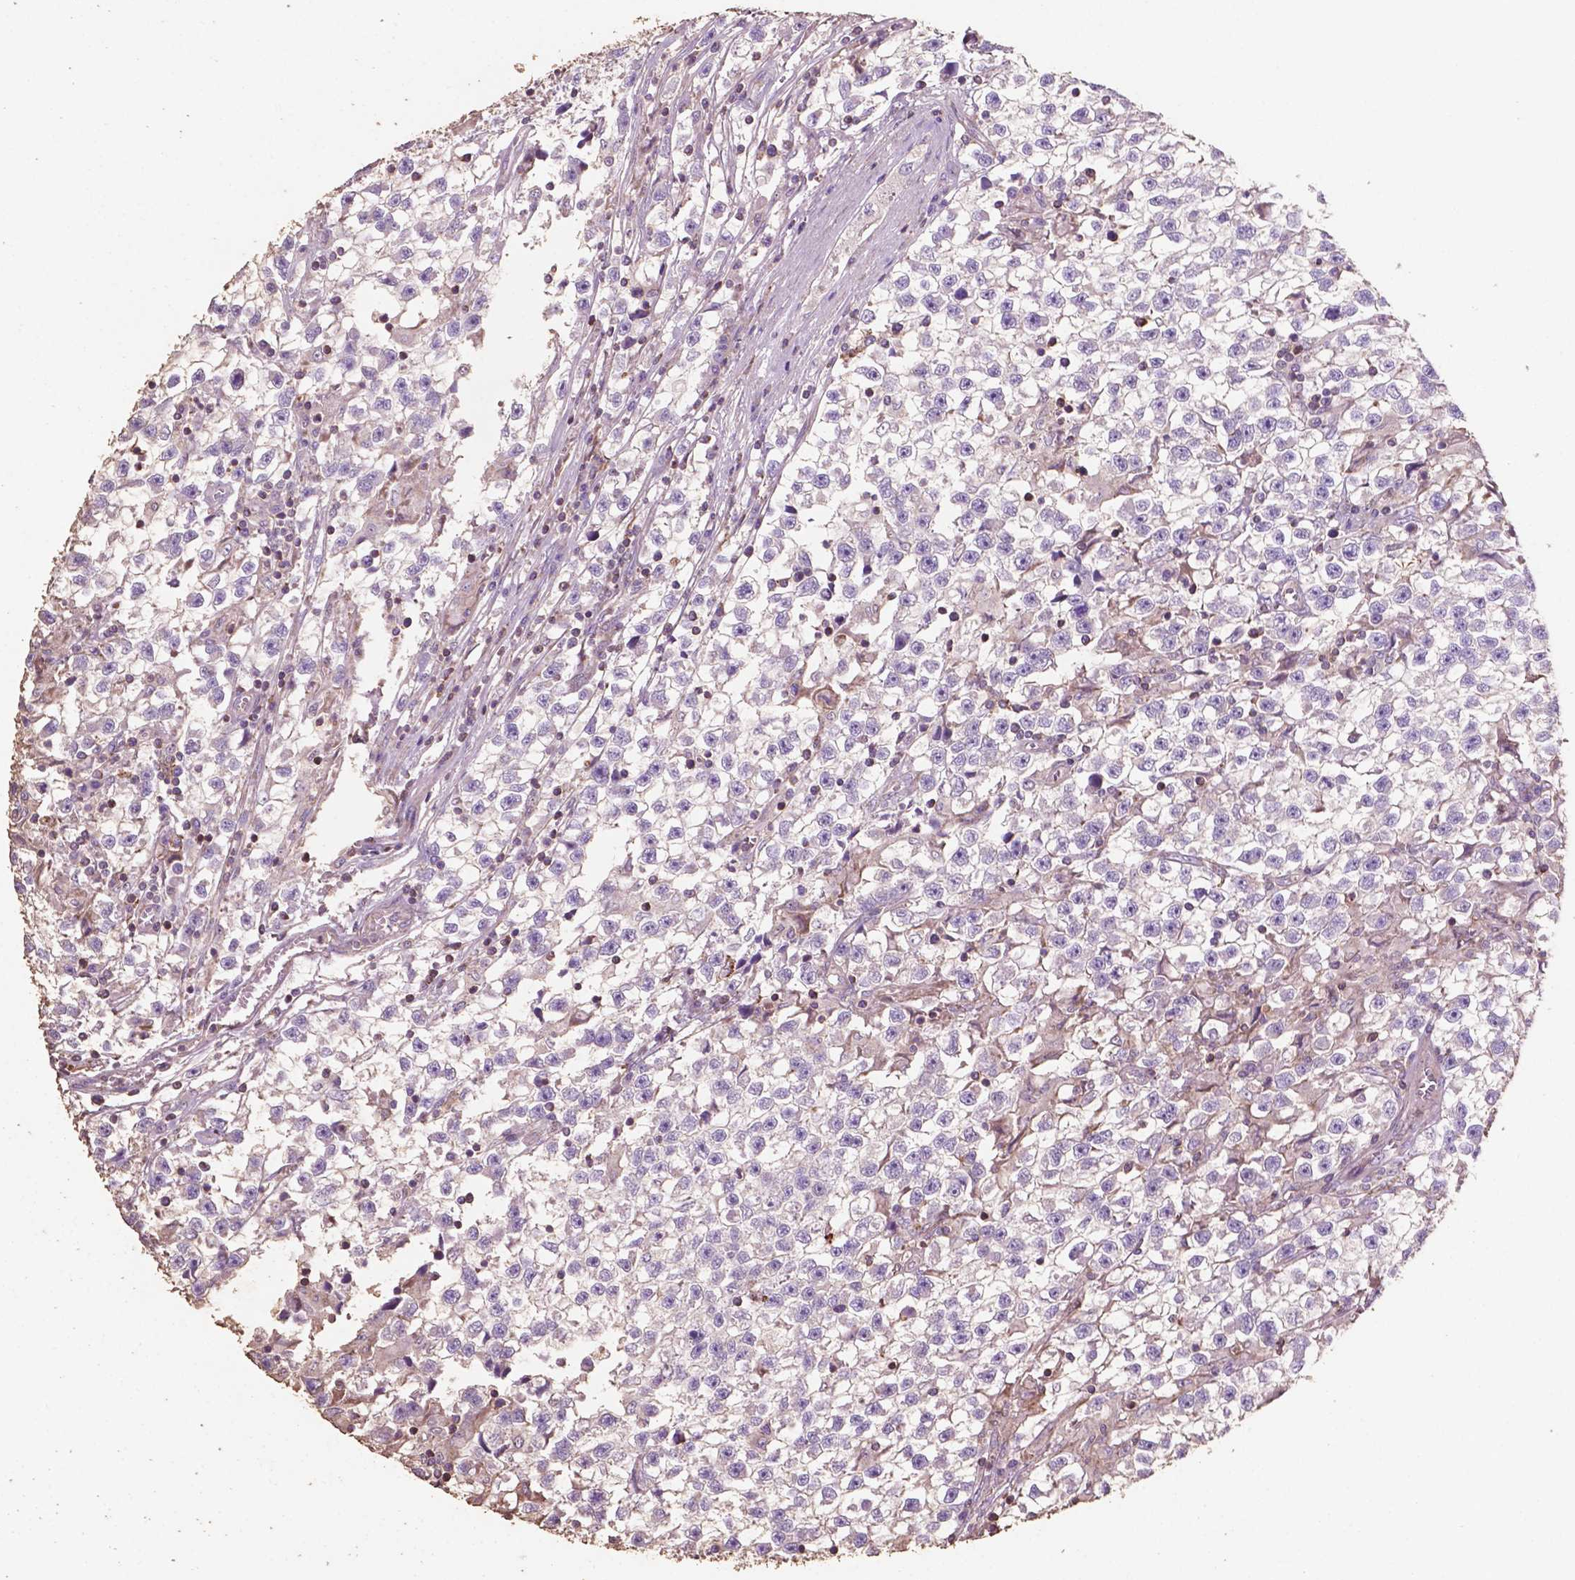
{"staining": {"intensity": "negative", "quantity": "none", "location": "none"}, "tissue": "testis cancer", "cell_type": "Tumor cells", "image_type": "cancer", "snomed": [{"axis": "morphology", "description": "Seminoma, NOS"}, {"axis": "topography", "description": "Testis"}], "caption": "Immunohistochemistry (IHC) histopathology image of neoplastic tissue: testis cancer stained with DAB displays no significant protein positivity in tumor cells.", "gene": "COMMD4", "patient": {"sex": "male", "age": 31}}